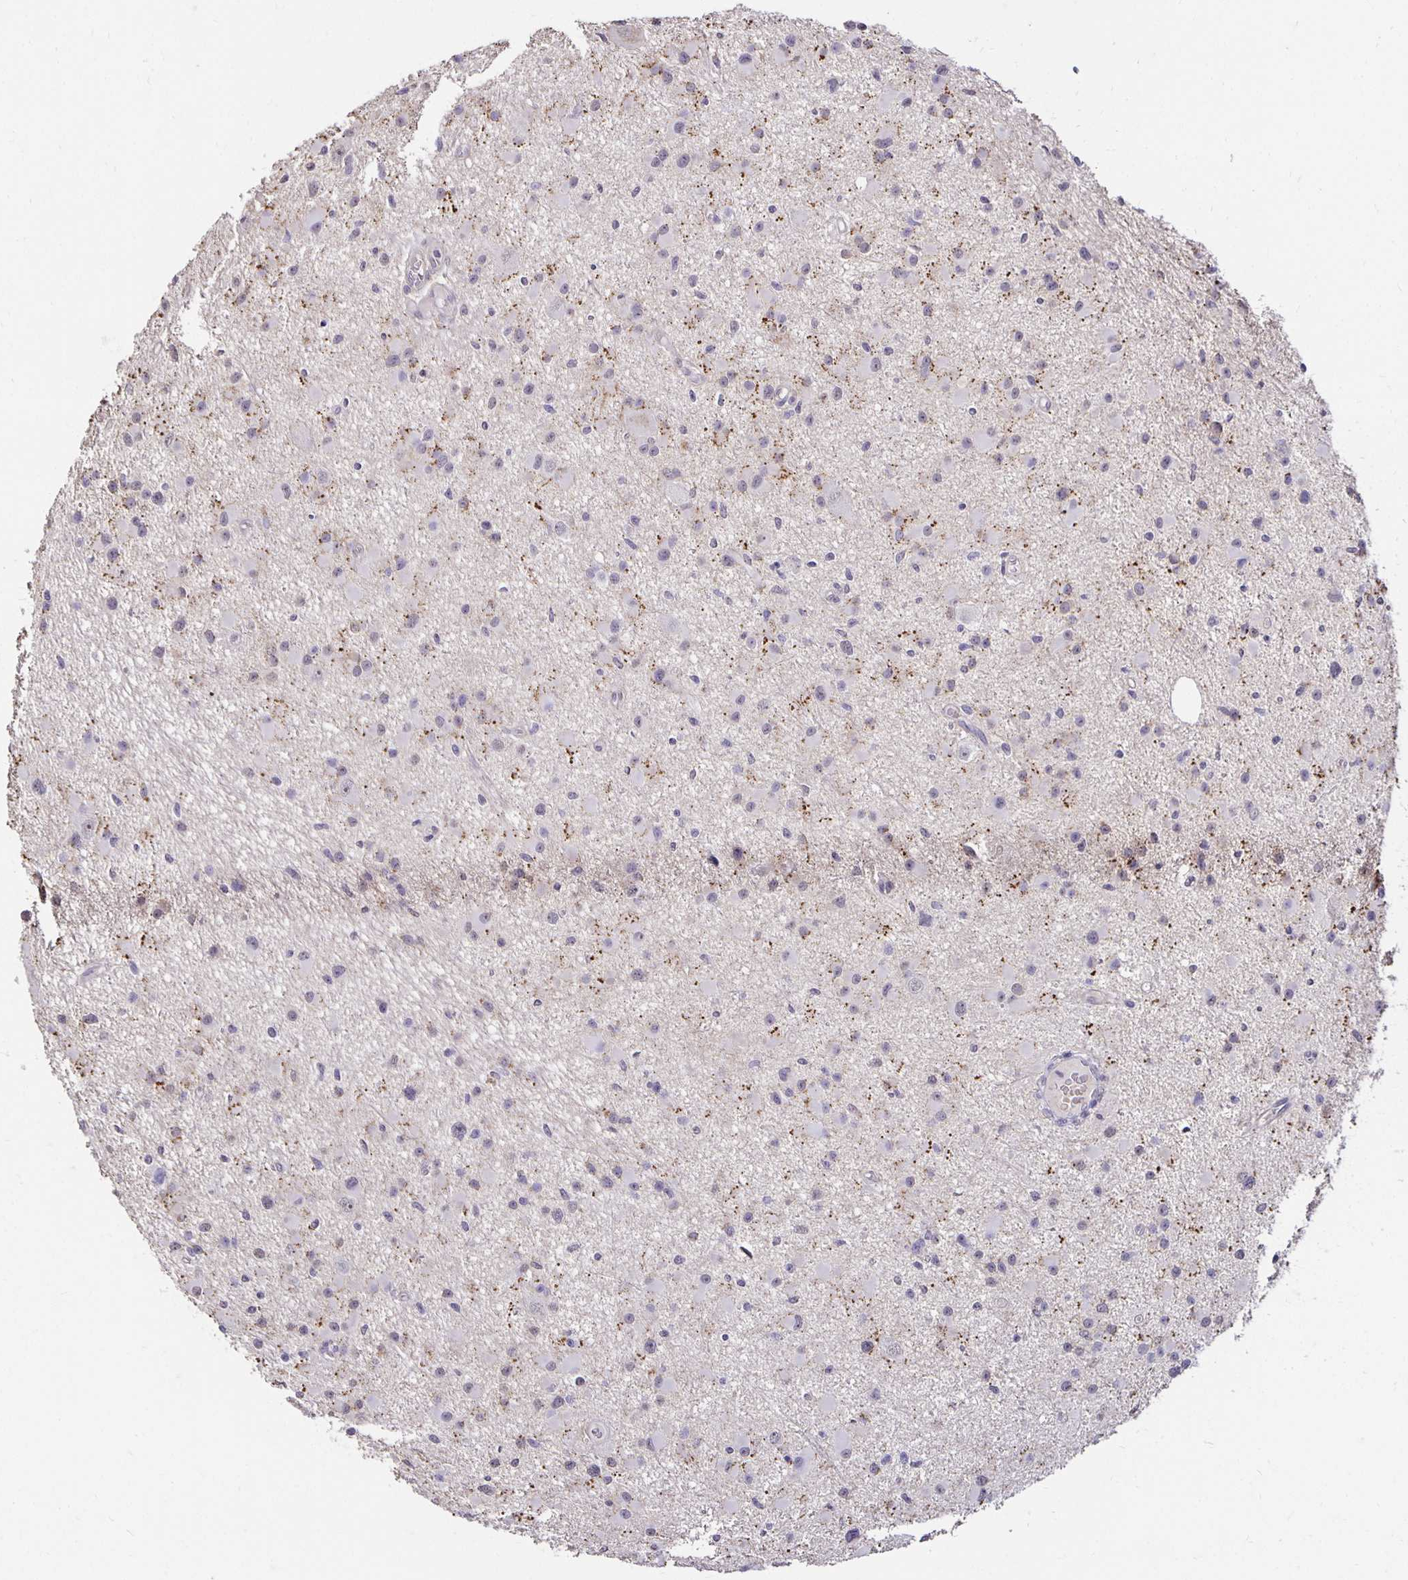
{"staining": {"intensity": "negative", "quantity": "none", "location": "none"}, "tissue": "glioma", "cell_type": "Tumor cells", "image_type": "cancer", "snomed": [{"axis": "morphology", "description": "Glioma, malignant, High grade"}, {"axis": "topography", "description": "Brain"}], "caption": "This is a micrograph of immunohistochemistry staining of glioma, which shows no staining in tumor cells. (DAB IHC, high magnification).", "gene": "PNPLA3", "patient": {"sex": "male", "age": 54}}